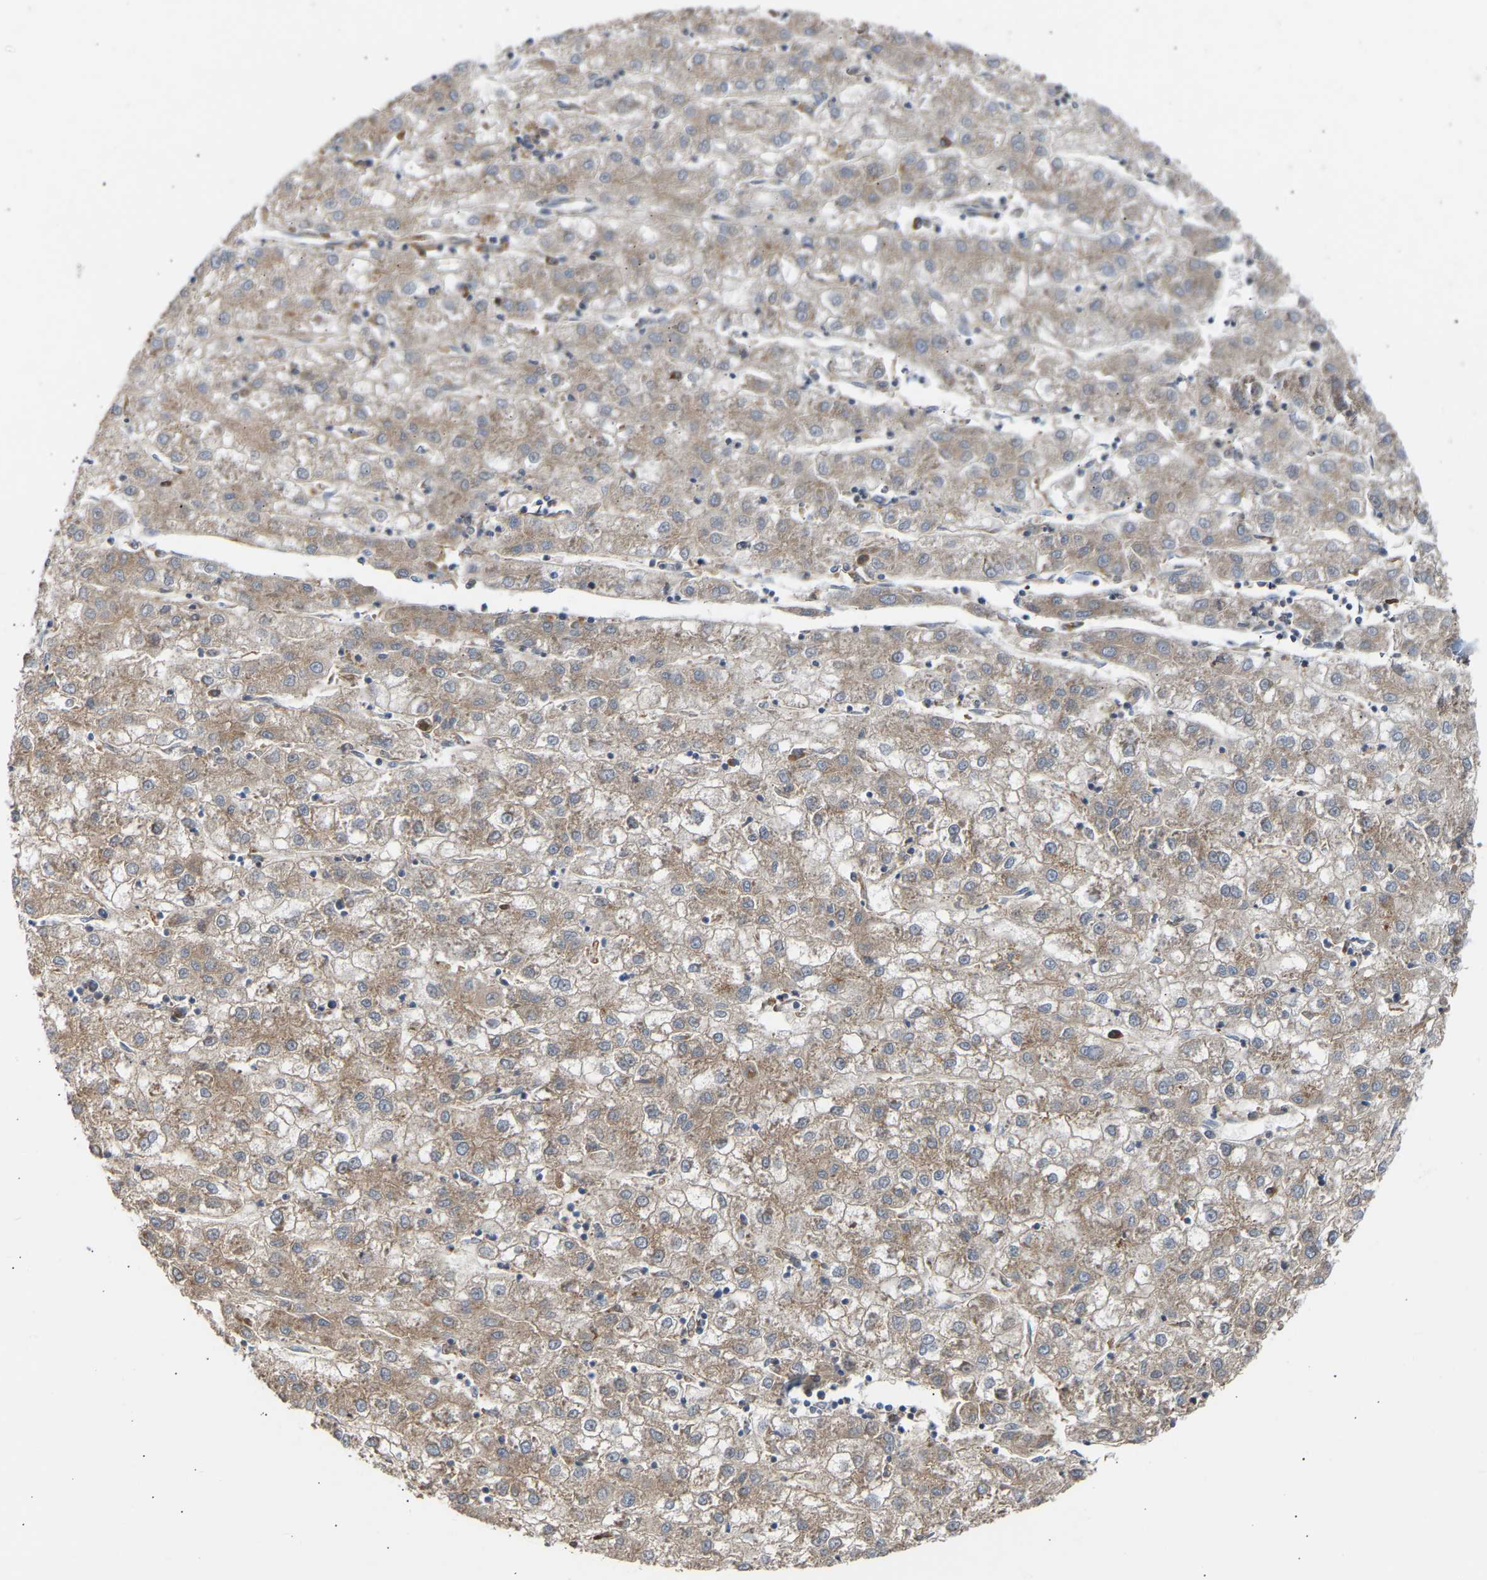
{"staining": {"intensity": "weak", "quantity": ">75%", "location": "cytoplasmic/membranous"}, "tissue": "liver cancer", "cell_type": "Tumor cells", "image_type": "cancer", "snomed": [{"axis": "morphology", "description": "Carcinoma, Hepatocellular, NOS"}, {"axis": "topography", "description": "Liver"}], "caption": "High-power microscopy captured an immunohistochemistry photomicrograph of liver hepatocellular carcinoma, revealing weak cytoplasmic/membranous staining in about >75% of tumor cells.", "gene": "GCN1", "patient": {"sex": "male", "age": 72}}